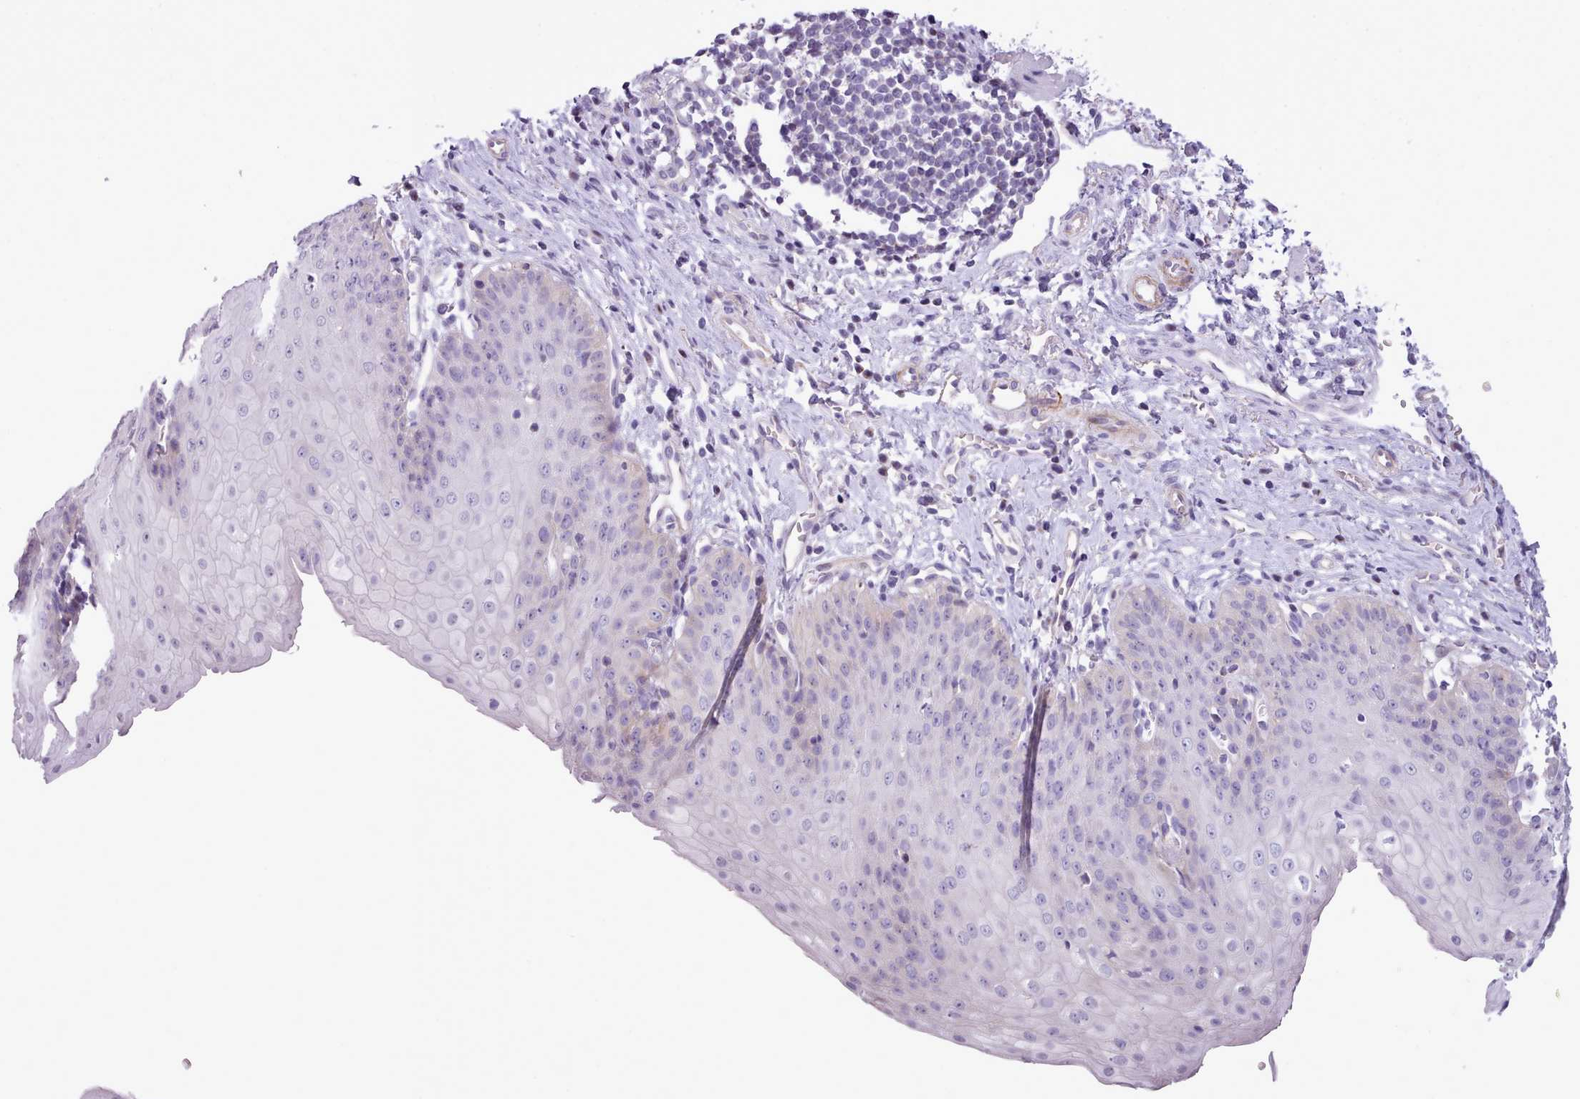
{"staining": {"intensity": "weak", "quantity": "<25%", "location": "nuclear"}, "tissue": "esophagus", "cell_type": "Squamous epithelial cells", "image_type": "normal", "snomed": [{"axis": "morphology", "description": "Normal tissue, NOS"}, {"axis": "topography", "description": "Esophagus"}], "caption": "Esophagus was stained to show a protein in brown. There is no significant positivity in squamous epithelial cells. (Immunohistochemistry (ihc), brightfield microscopy, high magnification).", "gene": "CYP2A13", "patient": {"sex": "male", "age": 71}}